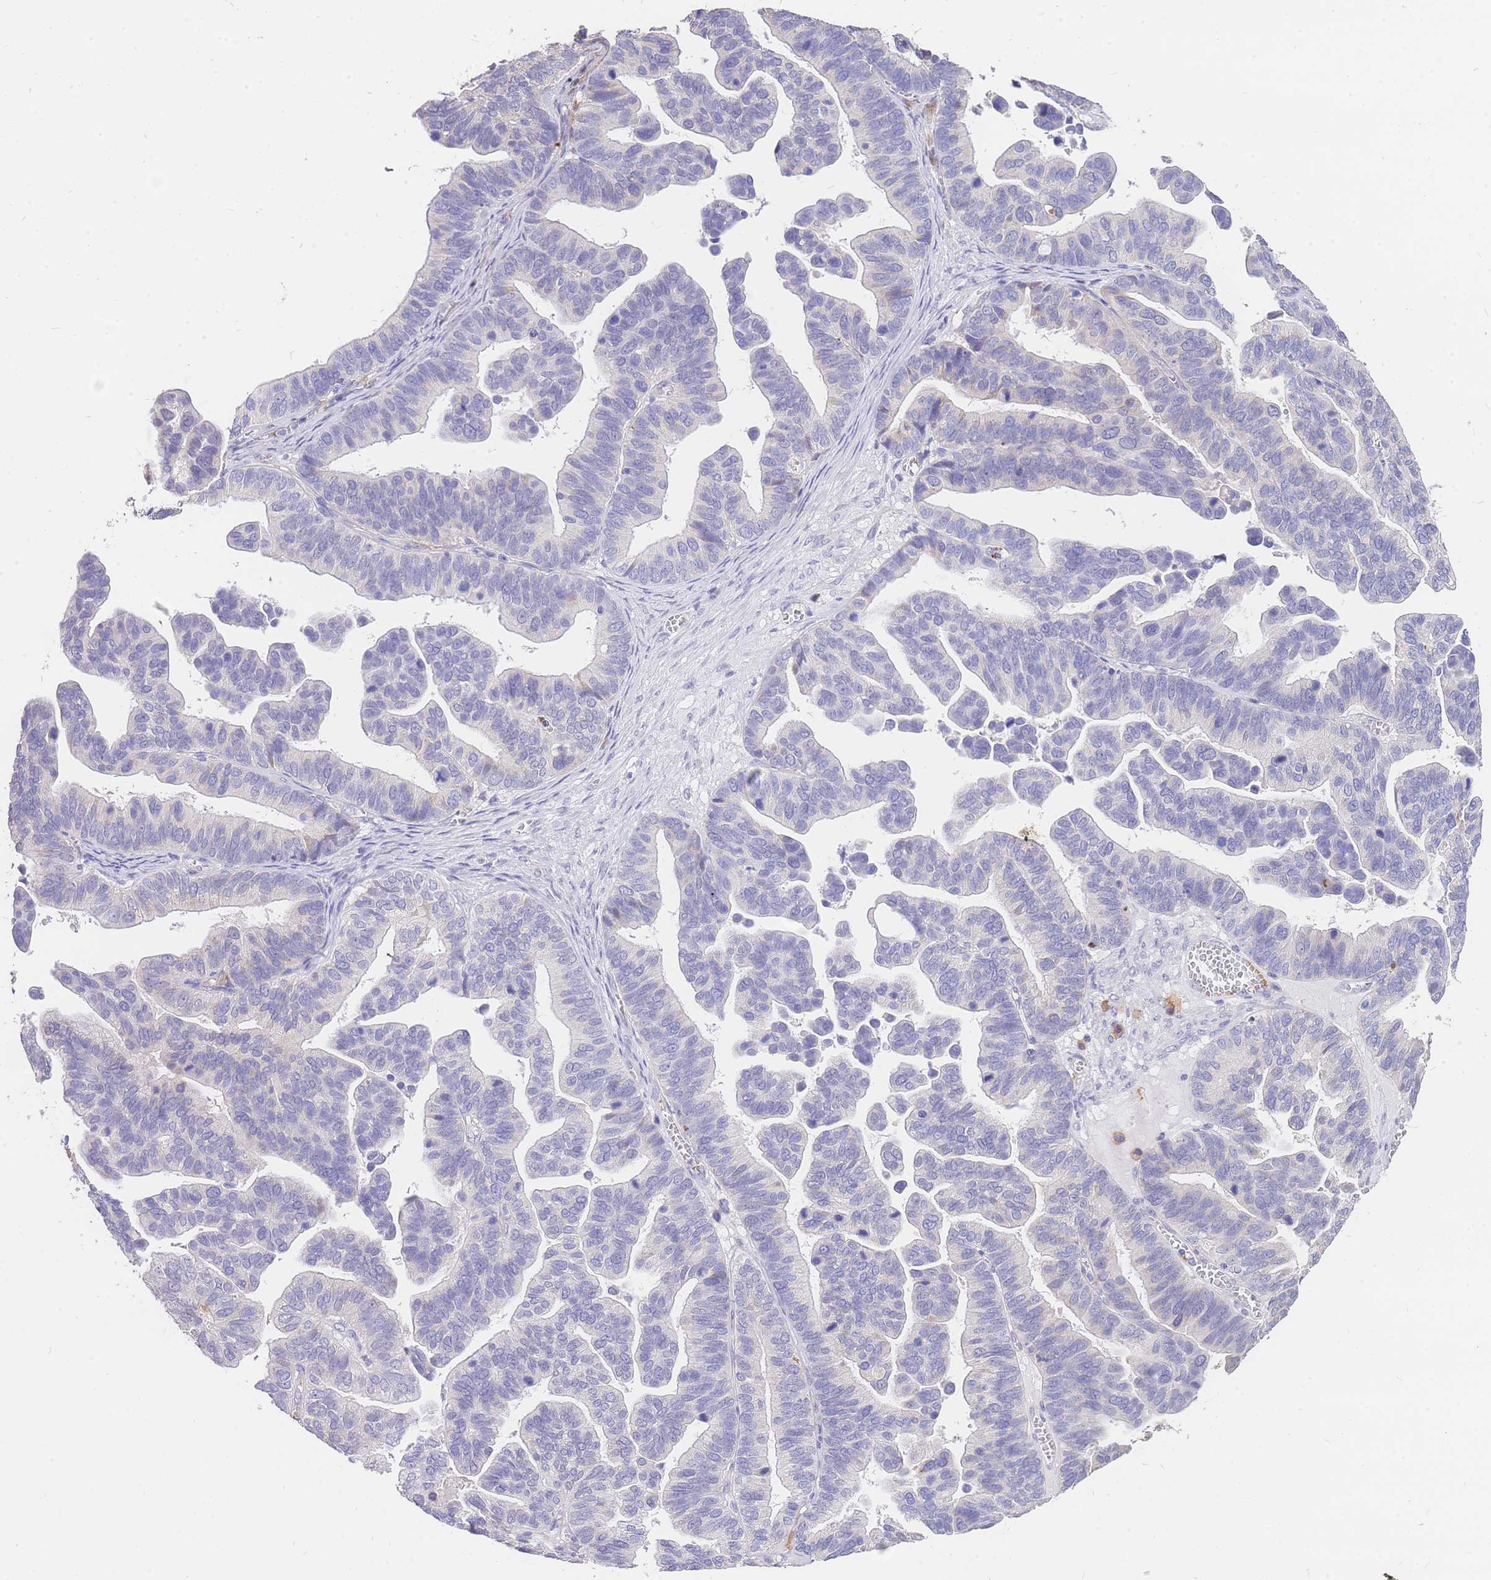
{"staining": {"intensity": "negative", "quantity": "none", "location": "none"}, "tissue": "ovarian cancer", "cell_type": "Tumor cells", "image_type": "cancer", "snomed": [{"axis": "morphology", "description": "Cystadenocarcinoma, serous, NOS"}, {"axis": "topography", "description": "Ovary"}], "caption": "The image reveals no significant staining in tumor cells of ovarian cancer (serous cystadenocarcinoma).", "gene": "C2orf88", "patient": {"sex": "female", "age": 56}}